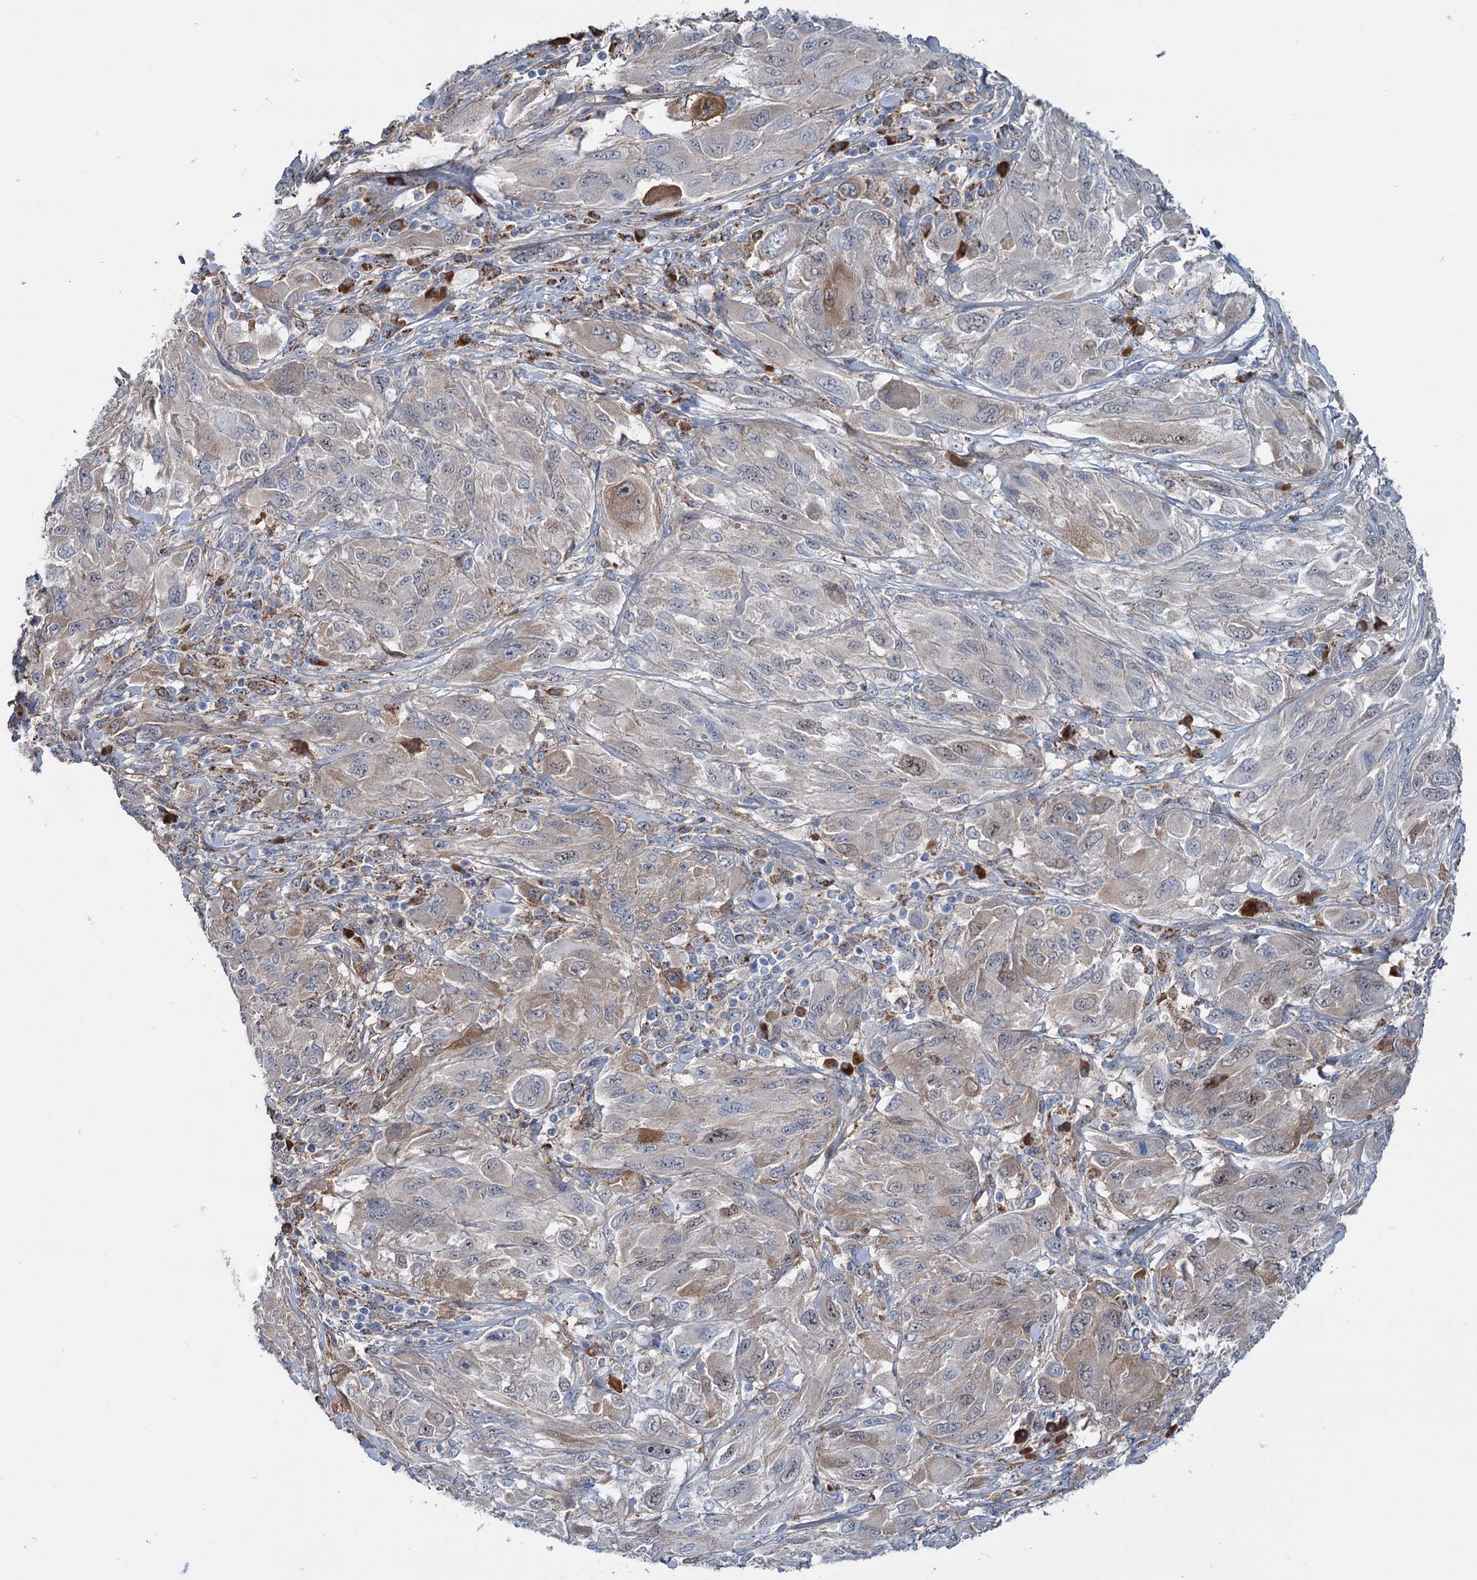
{"staining": {"intensity": "weak", "quantity": "<25%", "location": "cytoplasmic/membranous"}, "tissue": "melanoma", "cell_type": "Tumor cells", "image_type": "cancer", "snomed": [{"axis": "morphology", "description": "Malignant melanoma, NOS"}, {"axis": "topography", "description": "Skin"}], "caption": "This is an immunohistochemistry histopathology image of melanoma. There is no positivity in tumor cells.", "gene": "LPIN1", "patient": {"sex": "female", "age": 91}}